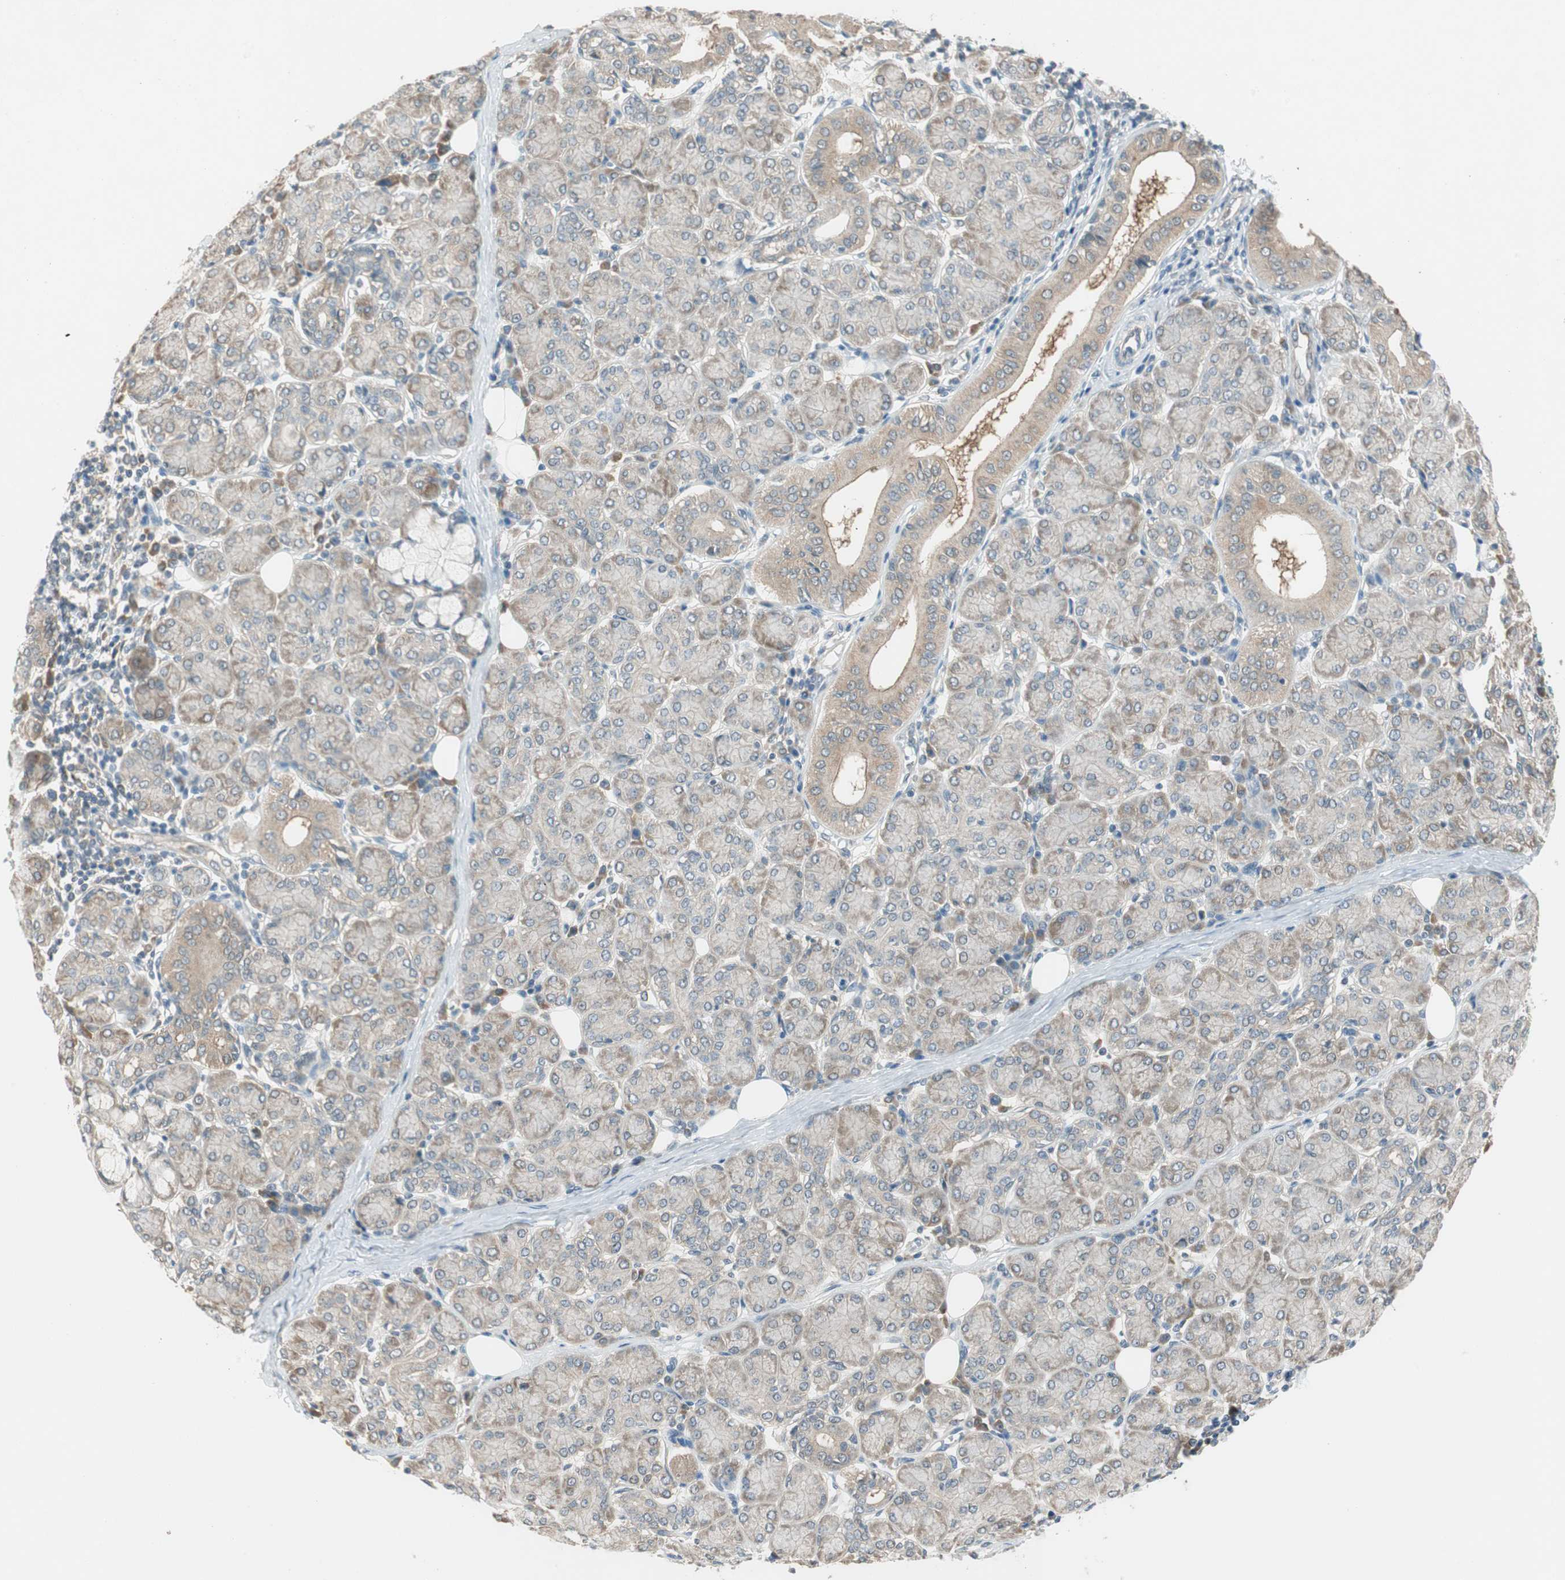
{"staining": {"intensity": "moderate", "quantity": "25%-75%", "location": "cytoplasmic/membranous"}, "tissue": "salivary gland", "cell_type": "Glandular cells", "image_type": "normal", "snomed": [{"axis": "morphology", "description": "Normal tissue, NOS"}, {"axis": "morphology", "description": "Inflammation, NOS"}, {"axis": "topography", "description": "Lymph node"}, {"axis": "topography", "description": "Salivary gland"}], "caption": "IHC histopathology image of benign salivary gland: human salivary gland stained using IHC exhibits medium levels of moderate protein expression localized specifically in the cytoplasmic/membranous of glandular cells, appearing as a cytoplasmic/membranous brown color.", "gene": "NCLN", "patient": {"sex": "male", "age": 3}}